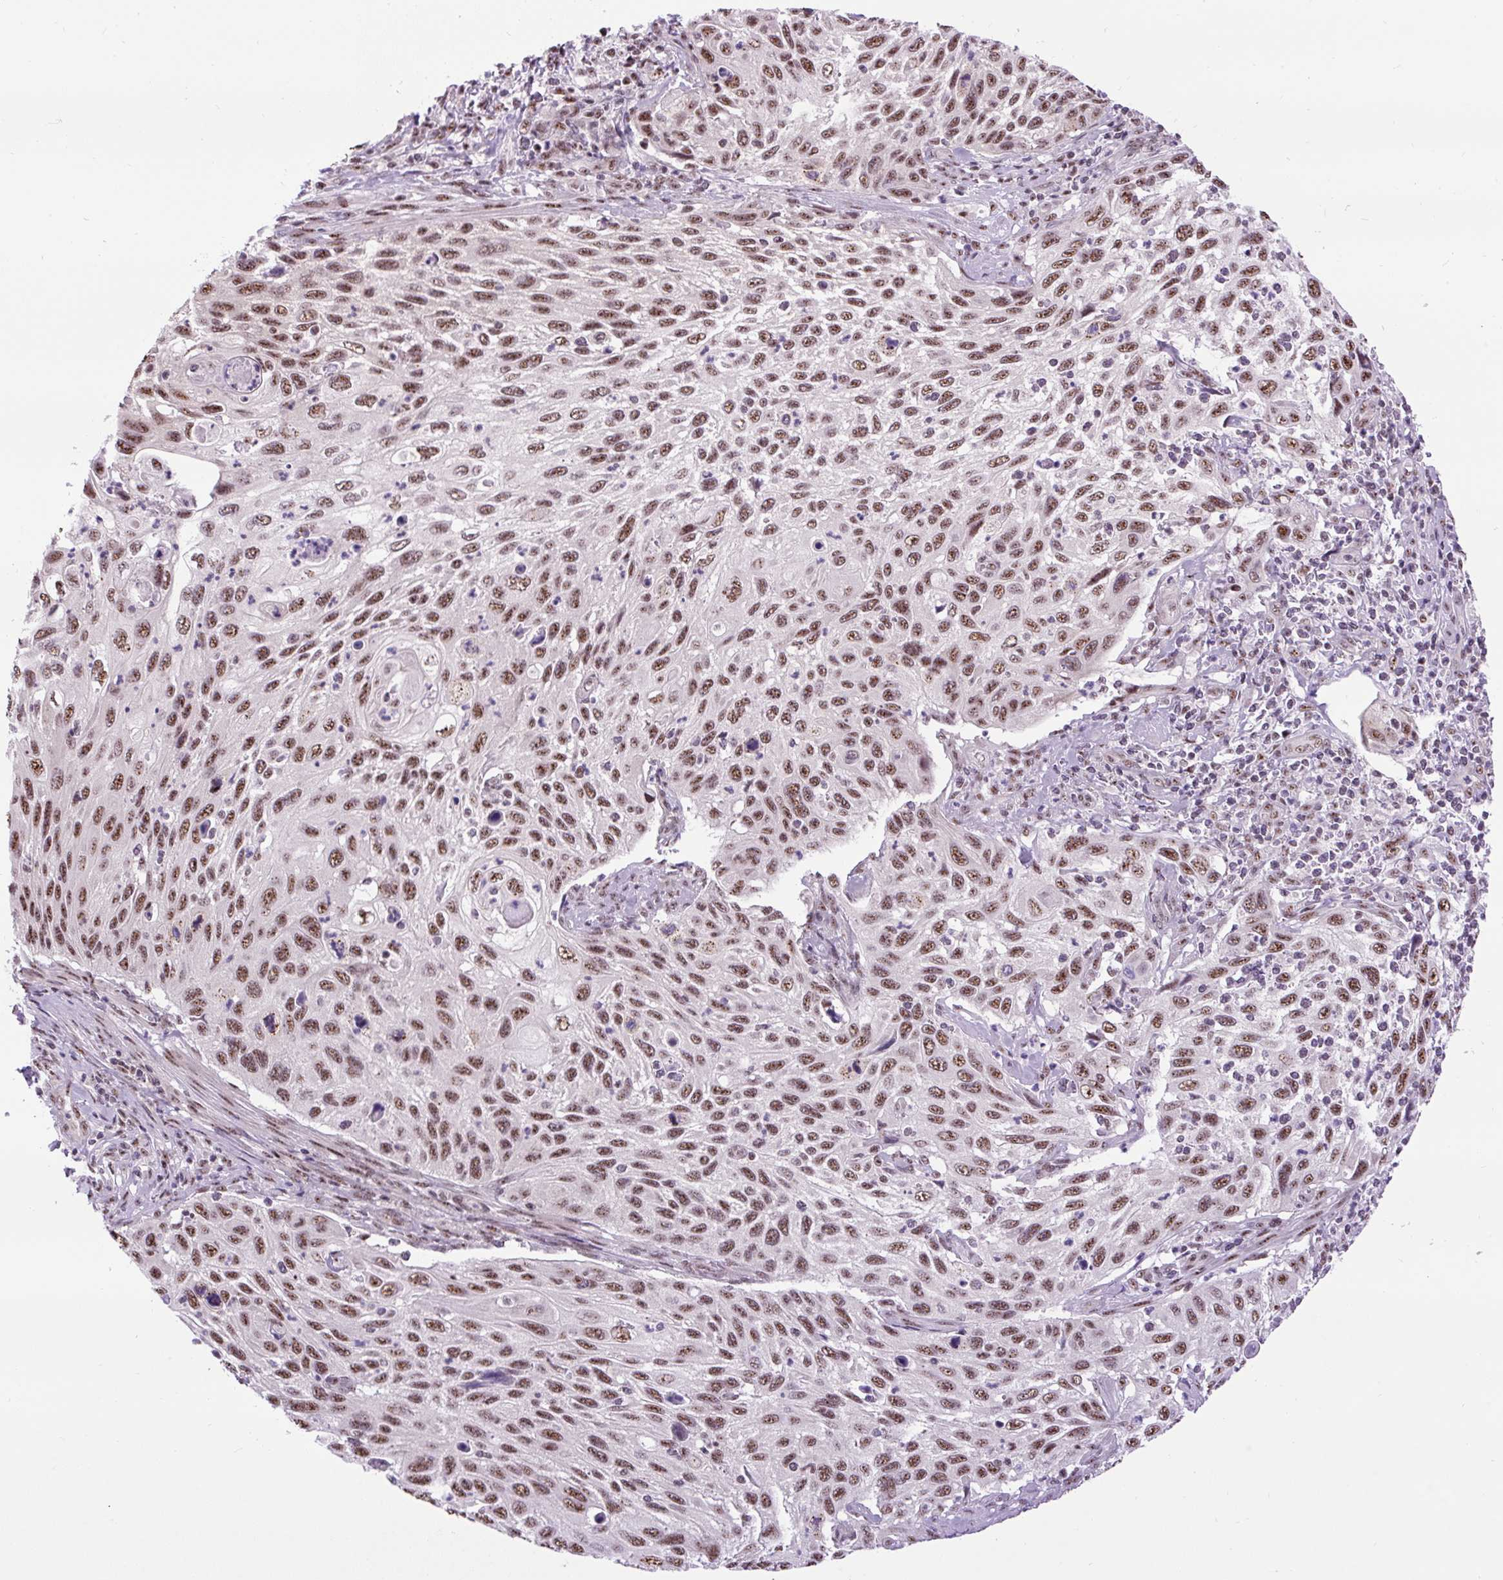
{"staining": {"intensity": "moderate", "quantity": ">75%", "location": "nuclear"}, "tissue": "cervical cancer", "cell_type": "Tumor cells", "image_type": "cancer", "snomed": [{"axis": "morphology", "description": "Squamous cell carcinoma, NOS"}, {"axis": "topography", "description": "Cervix"}], "caption": "Immunohistochemistry (IHC) photomicrograph of neoplastic tissue: cervical squamous cell carcinoma stained using immunohistochemistry (IHC) demonstrates medium levels of moderate protein expression localized specifically in the nuclear of tumor cells, appearing as a nuclear brown color.", "gene": "SMC5", "patient": {"sex": "female", "age": 70}}